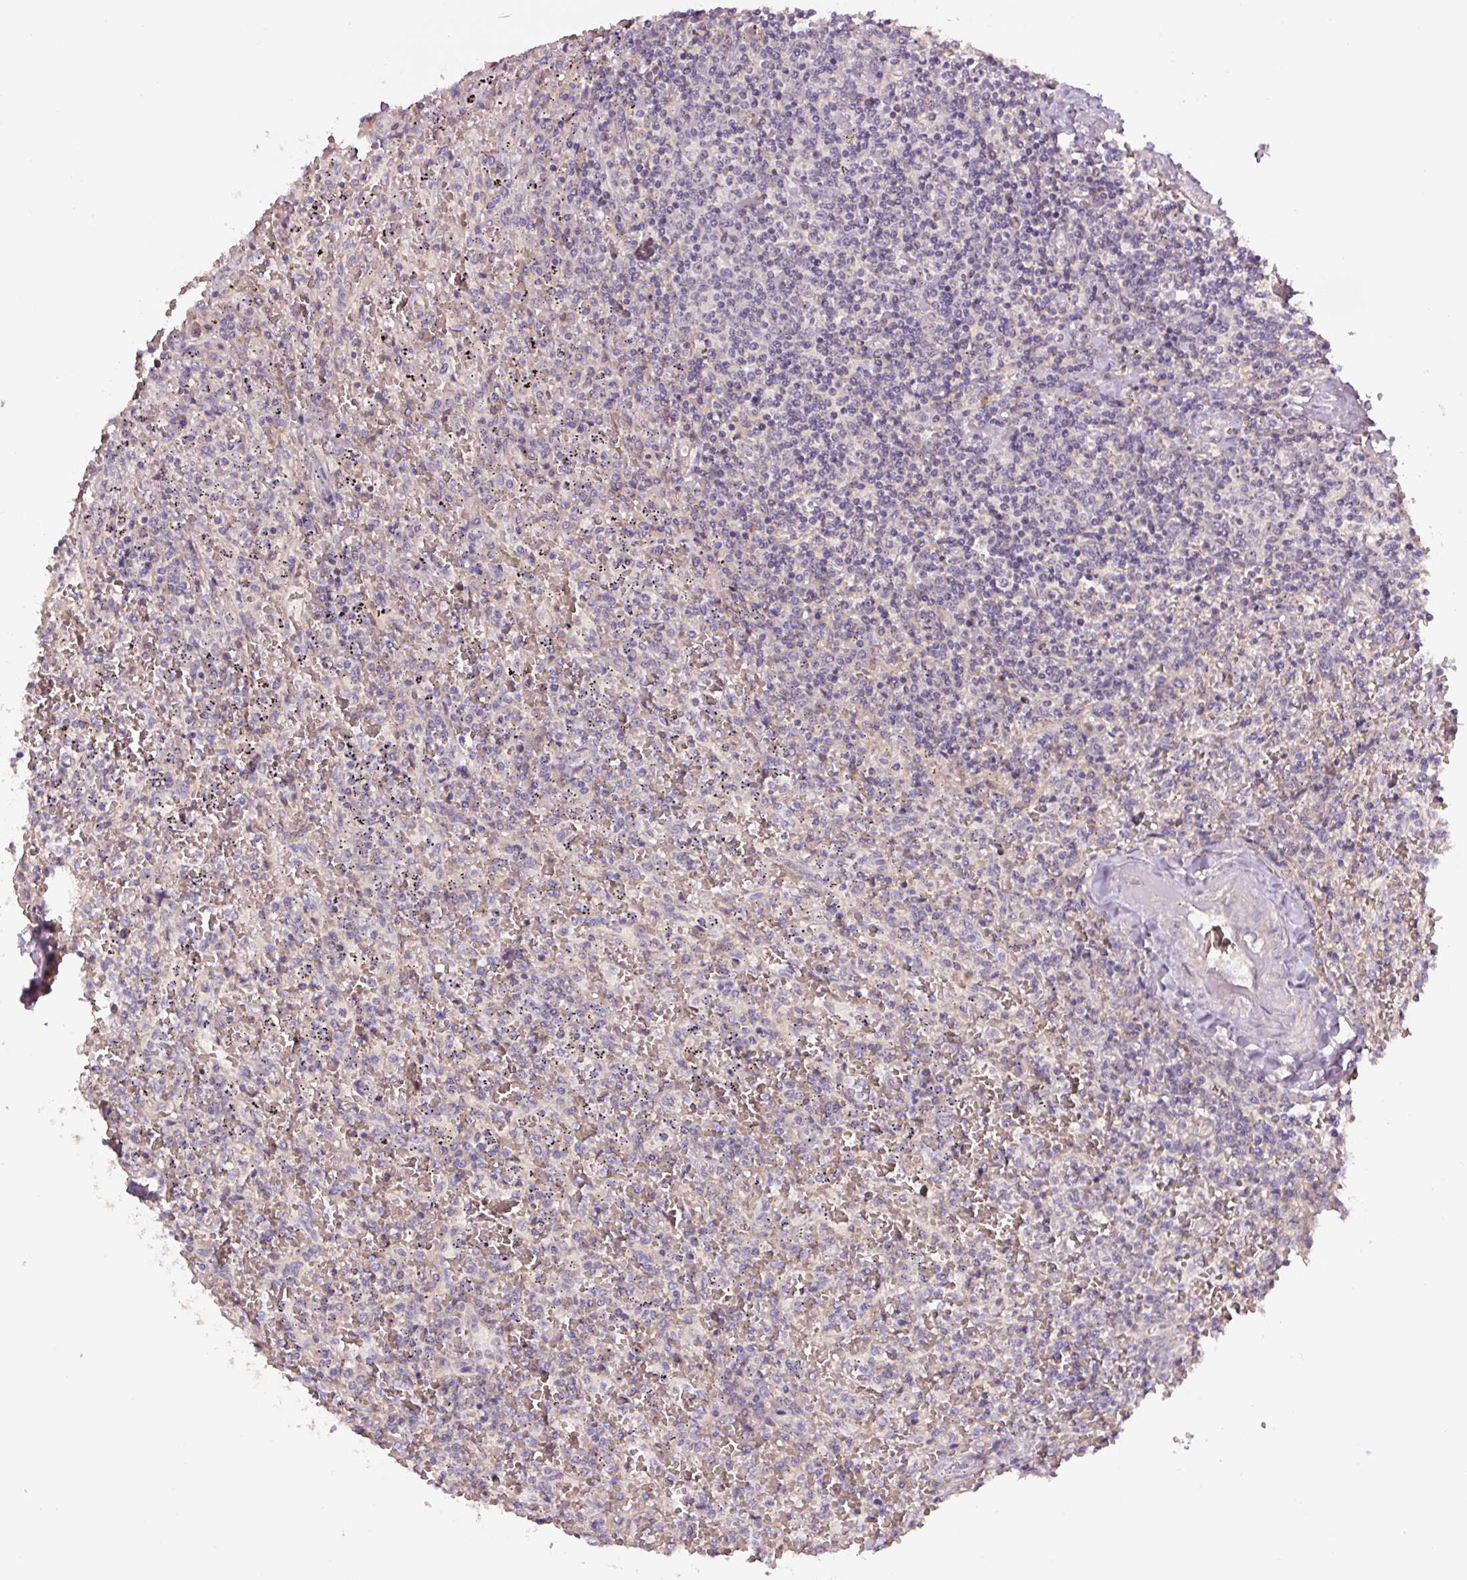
{"staining": {"intensity": "negative", "quantity": "none", "location": "none"}, "tissue": "lymphoma", "cell_type": "Tumor cells", "image_type": "cancer", "snomed": [{"axis": "morphology", "description": "Malignant lymphoma, non-Hodgkin's type, Low grade"}, {"axis": "topography", "description": "Spleen"}], "caption": "Lymphoma stained for a protein using immunohistochemistry reveals no positivity tumor cells.", "gene": "TMEM151B", "patient": {"sex": "female", "age": 64}}